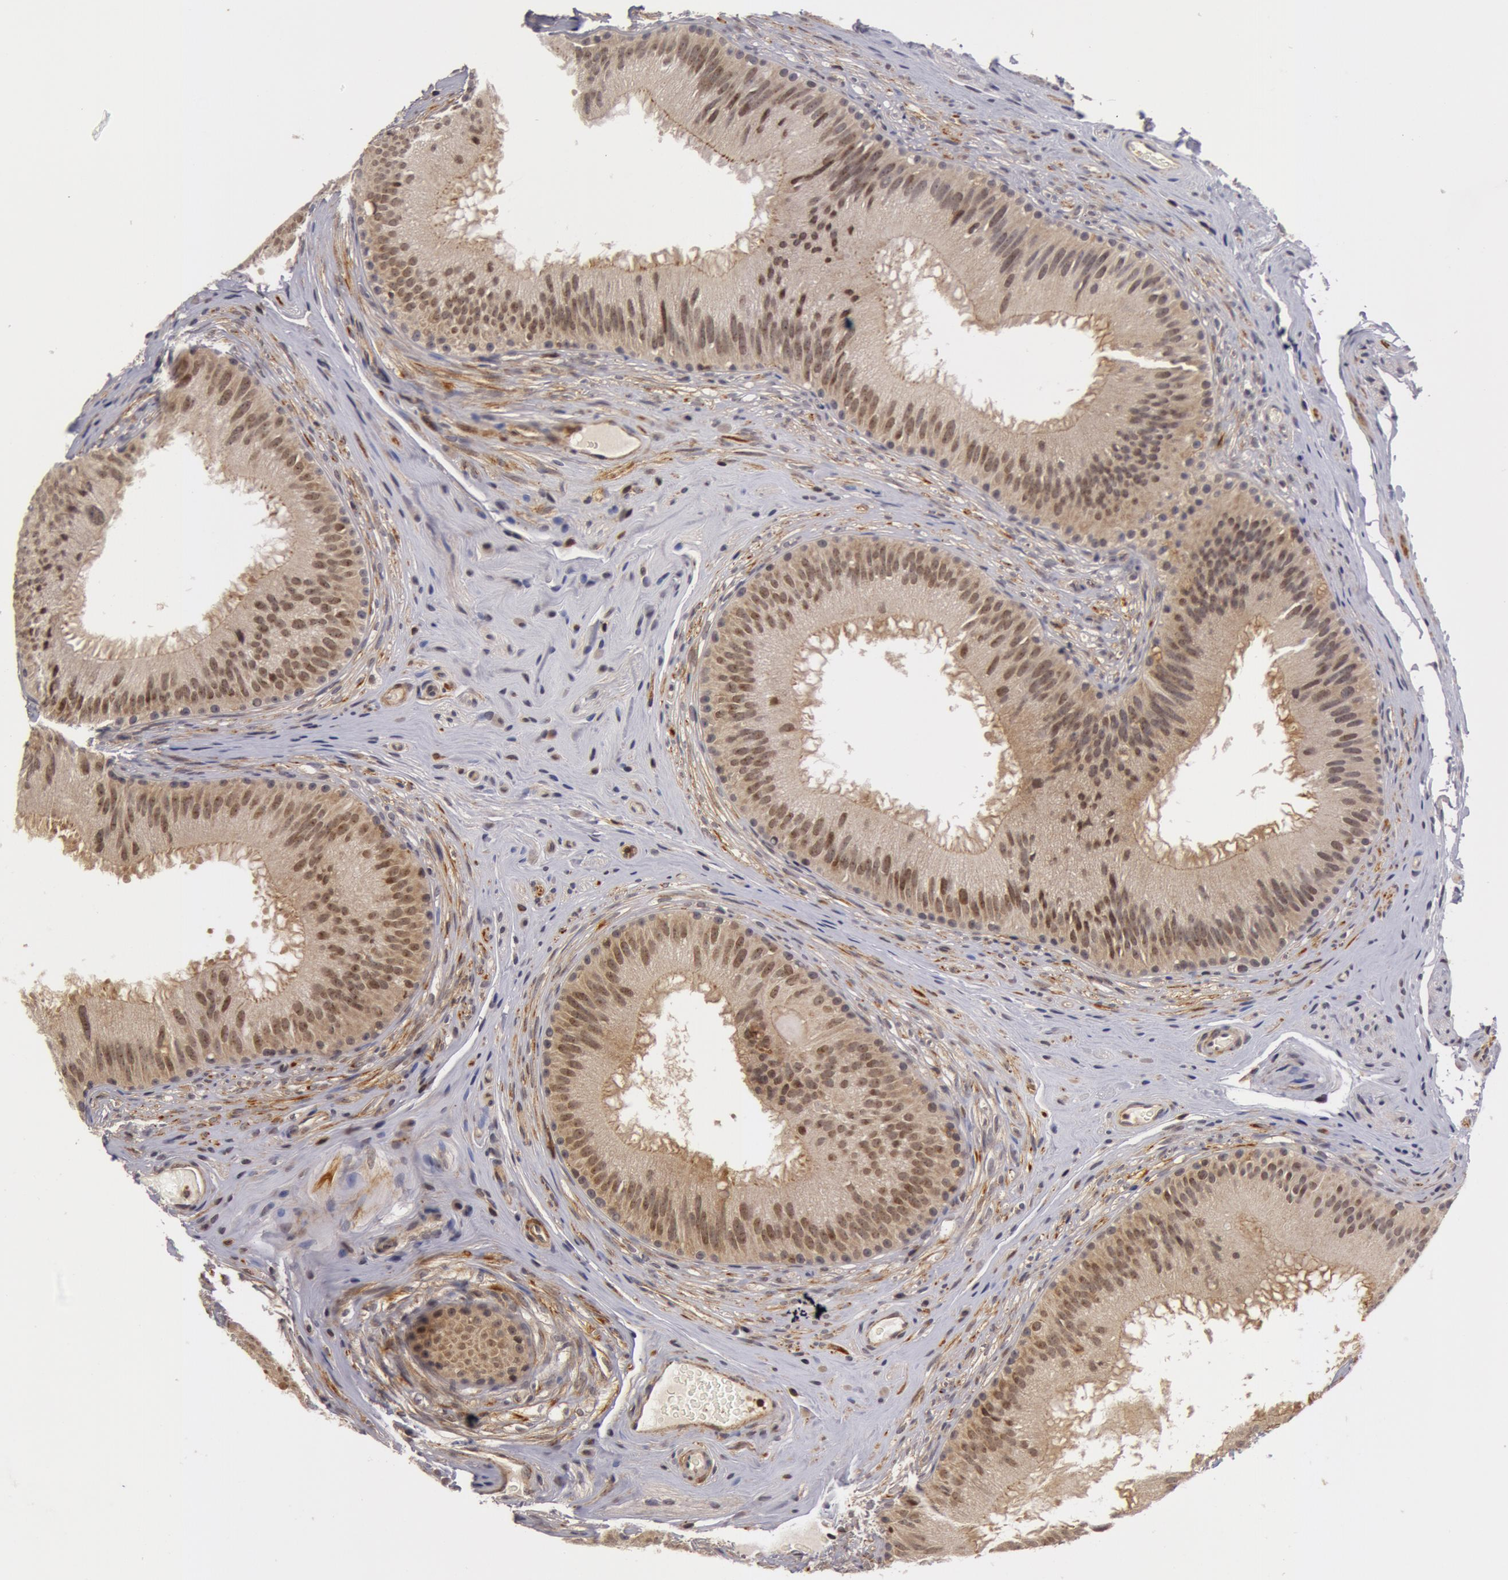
{"staining": {"intensity": "weak", "quantity": ">75%", "location": "nuclear"}, "tissue": "epididymis", "cell_type": "Glandular cells", "image_type": "normal", "snomed": [{"axis": "morphology", "description": "Normal tissue, NOS"}, {"axis": "topography", "description": "Epididymis"}], "caption": "This photomicrograph exhibits immunohistochemistry staining of benign epididymis, with low weak nuclear expression in about >75% of glandular cells.", "gene": "ZNF350", "patient": {"sex": "male", "age": 32}}